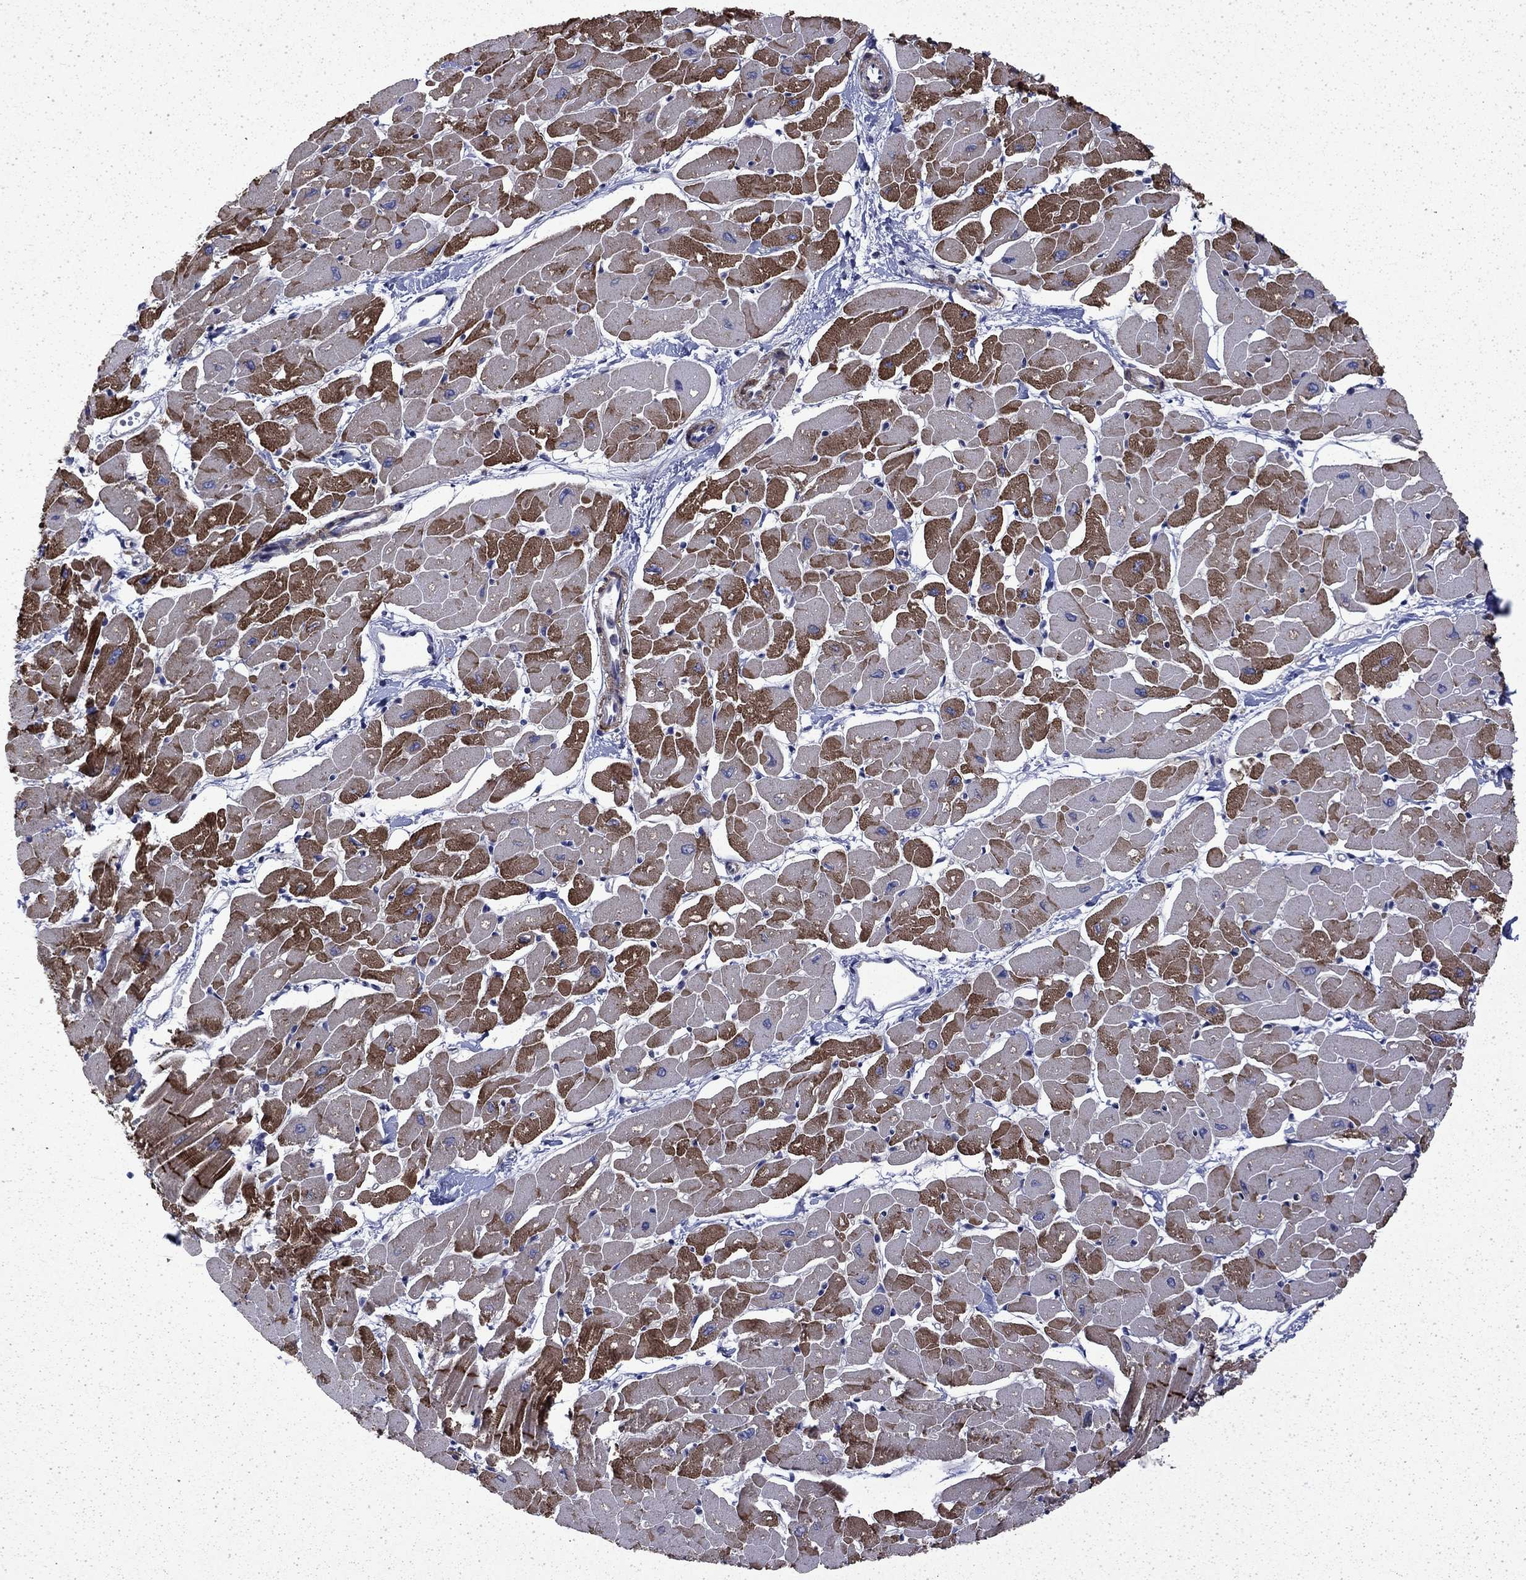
{"staining": {"intensity": "strong", "quantity": "25%-75%", "location": "cytoplasmic/membranous"}, "tissue": "heart muscle", "cell_type": "Cardiomyocytes", "image_type": "normal", "snomed": [{"axis": "morphology", "description": "Normal tissue, NOS"}, {"axis": "topography", "description": "Heart"}], "caption": "Human heart muscle stained with a brown dye exhibits strong cytoplasmic/membranous positive staining in about 25%-75% of cardiomyocytes.", "gene": "DTNA", "patient": {"sex": "male", "age": 57}}